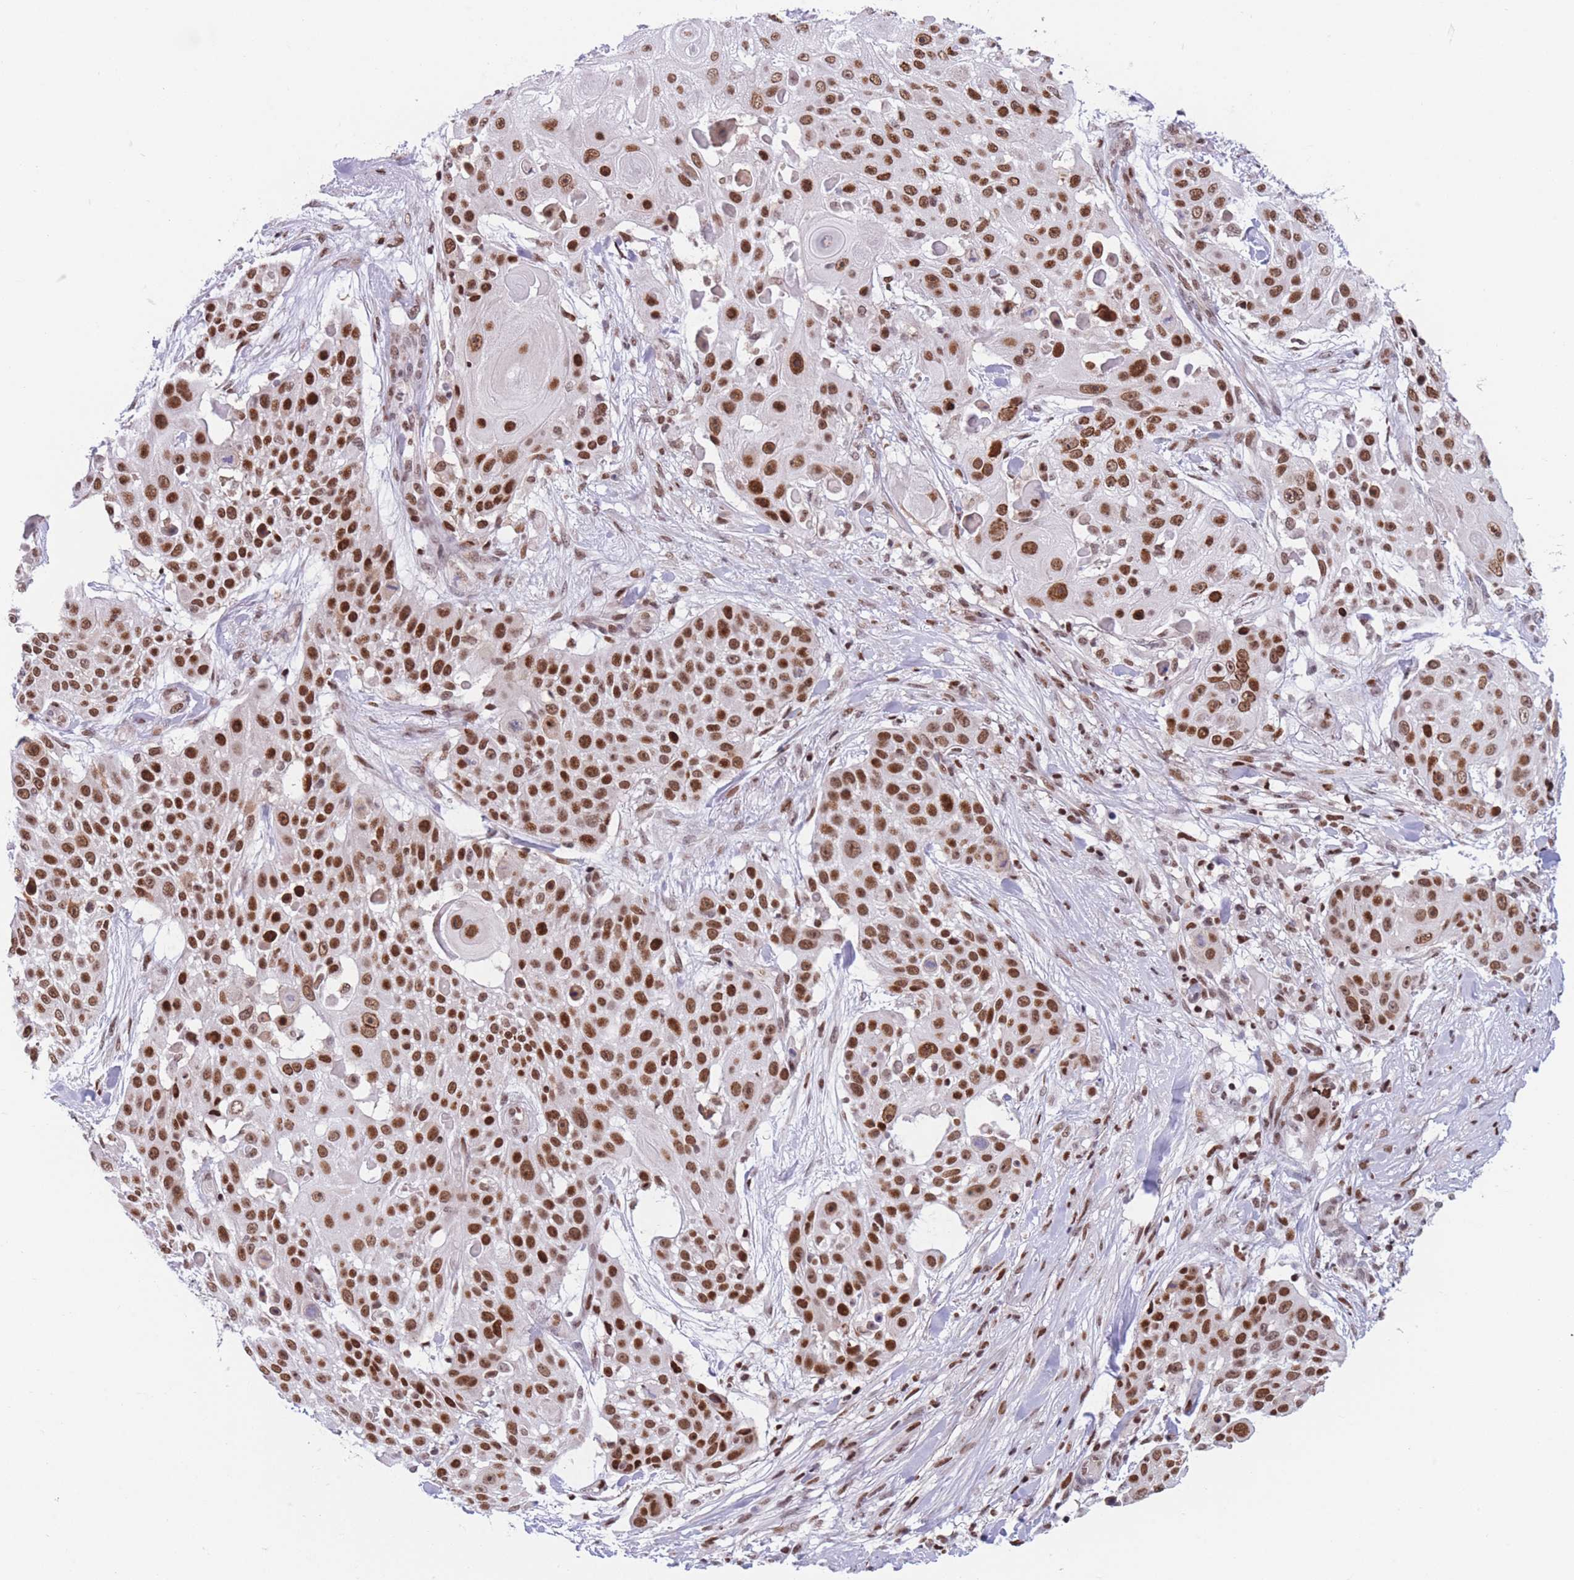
{"staining": {"intensity": "strong", "quantity": ">75%", "location": "nuclear"}, "tissue": "skin cancer", "cell_type": "Tumor cells", "image_type": "cancer", "snomed": [{"axis": "morphology", "description": "Squamous cell carcinoma, NOS"}, {"axis": "topography", "description": "Skin"}], "caption": "An image showing strong nuclear expression in about >75% of tumor cells in skin squamous cell carcinoma, as visualized by brown immunohistochemical staining.", "gene": "DNAJC3", "patient": {"sex": "female", "age": 86}}